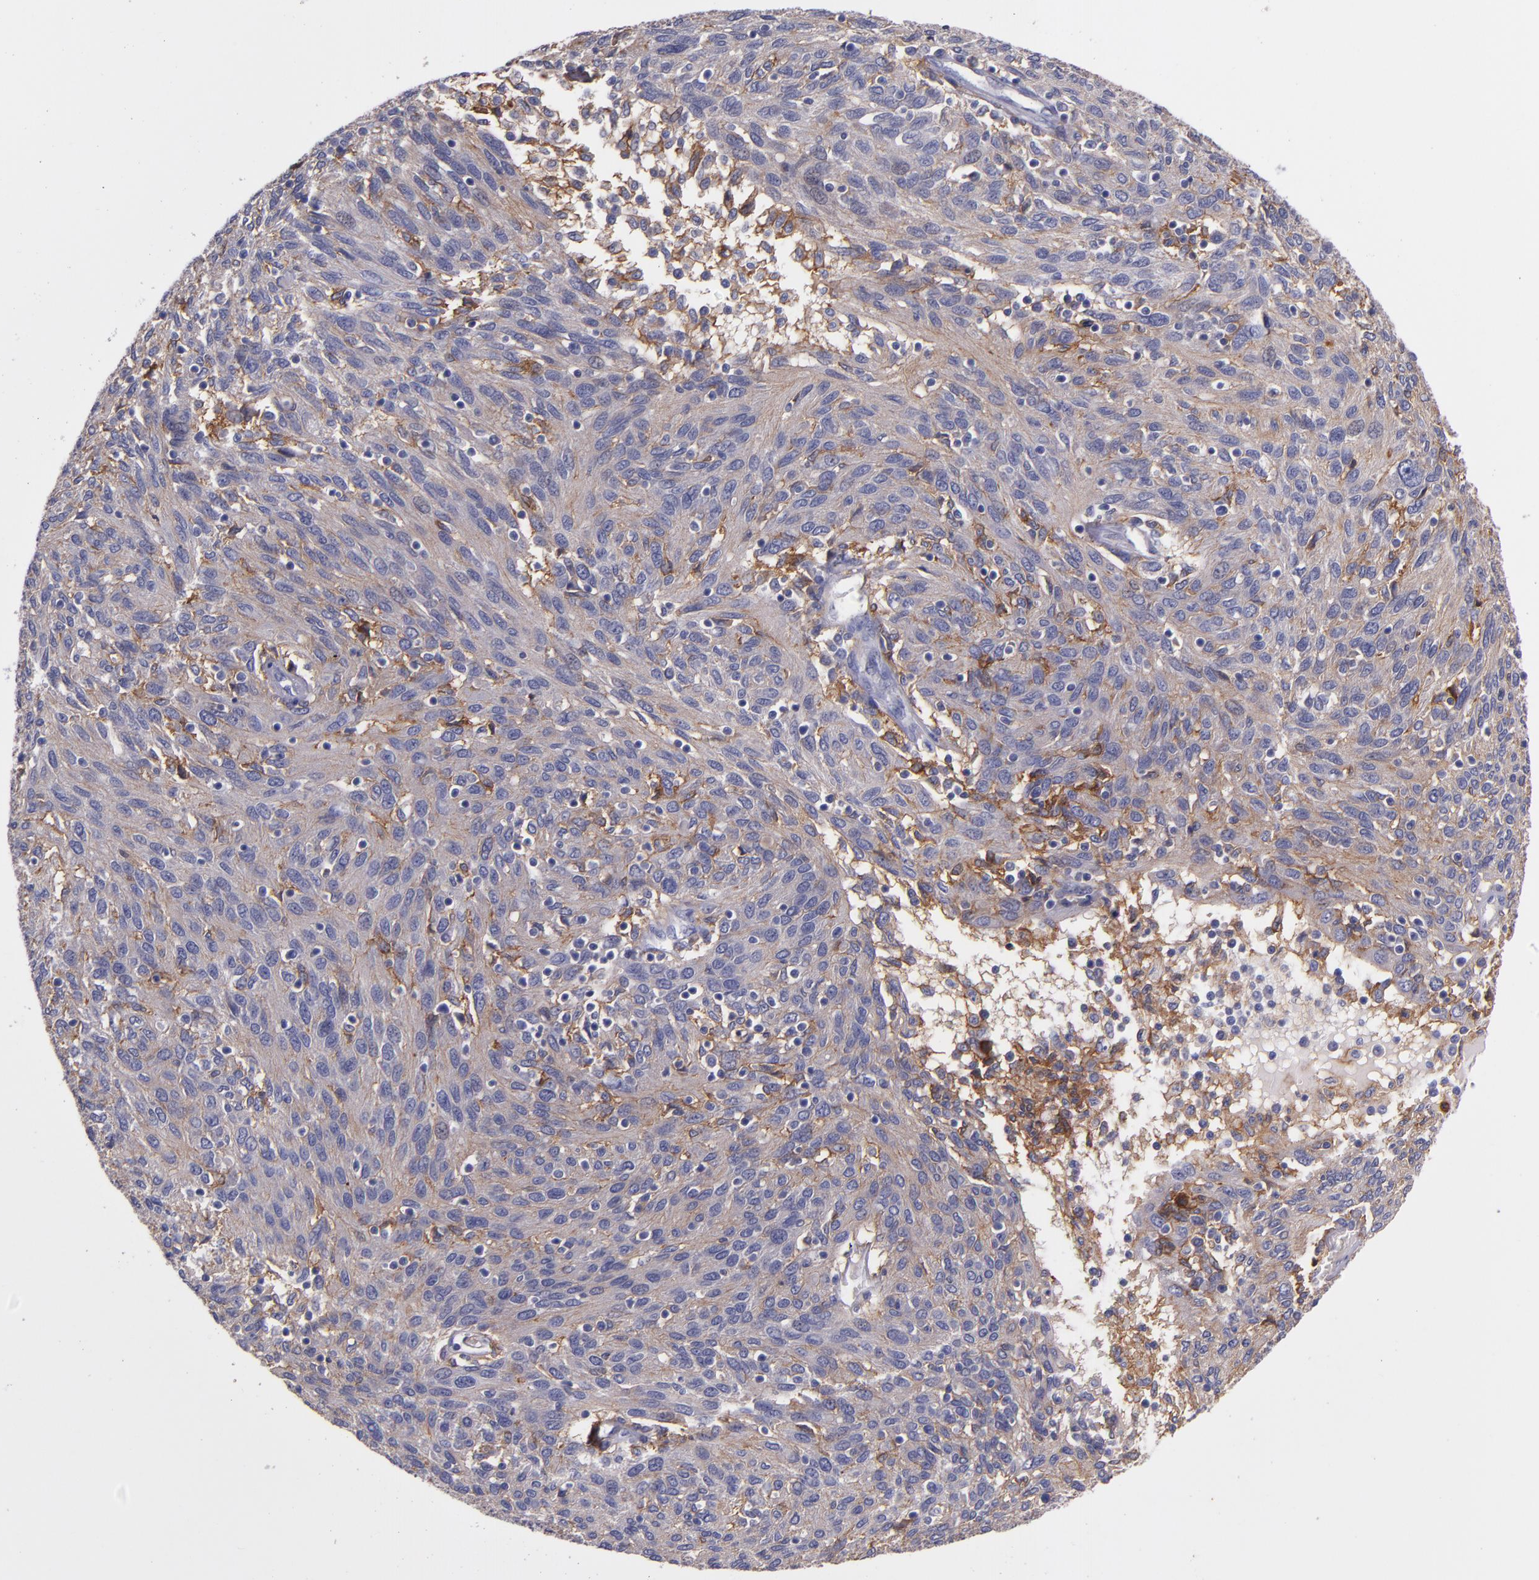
{"staining": {"intensity": "weak", "quantity": ">75%", "location": "cytoplasmic/membranous"}, "tissue": "ovarian cancer", "cell_type": "Tumor cells", "image_type": "cancer", "snomed": [{"axis": "morphology", "description": "Carcinoma, endometroid"}, {"axis": "topography", "description": "Ovary"}], "caption": "Human ovarian endometroid carcinoma stained with a protein marker displays weak staining in tumor cells.", "gene": "C5AR1", "patient": {"sex": "female", "age": 50}}